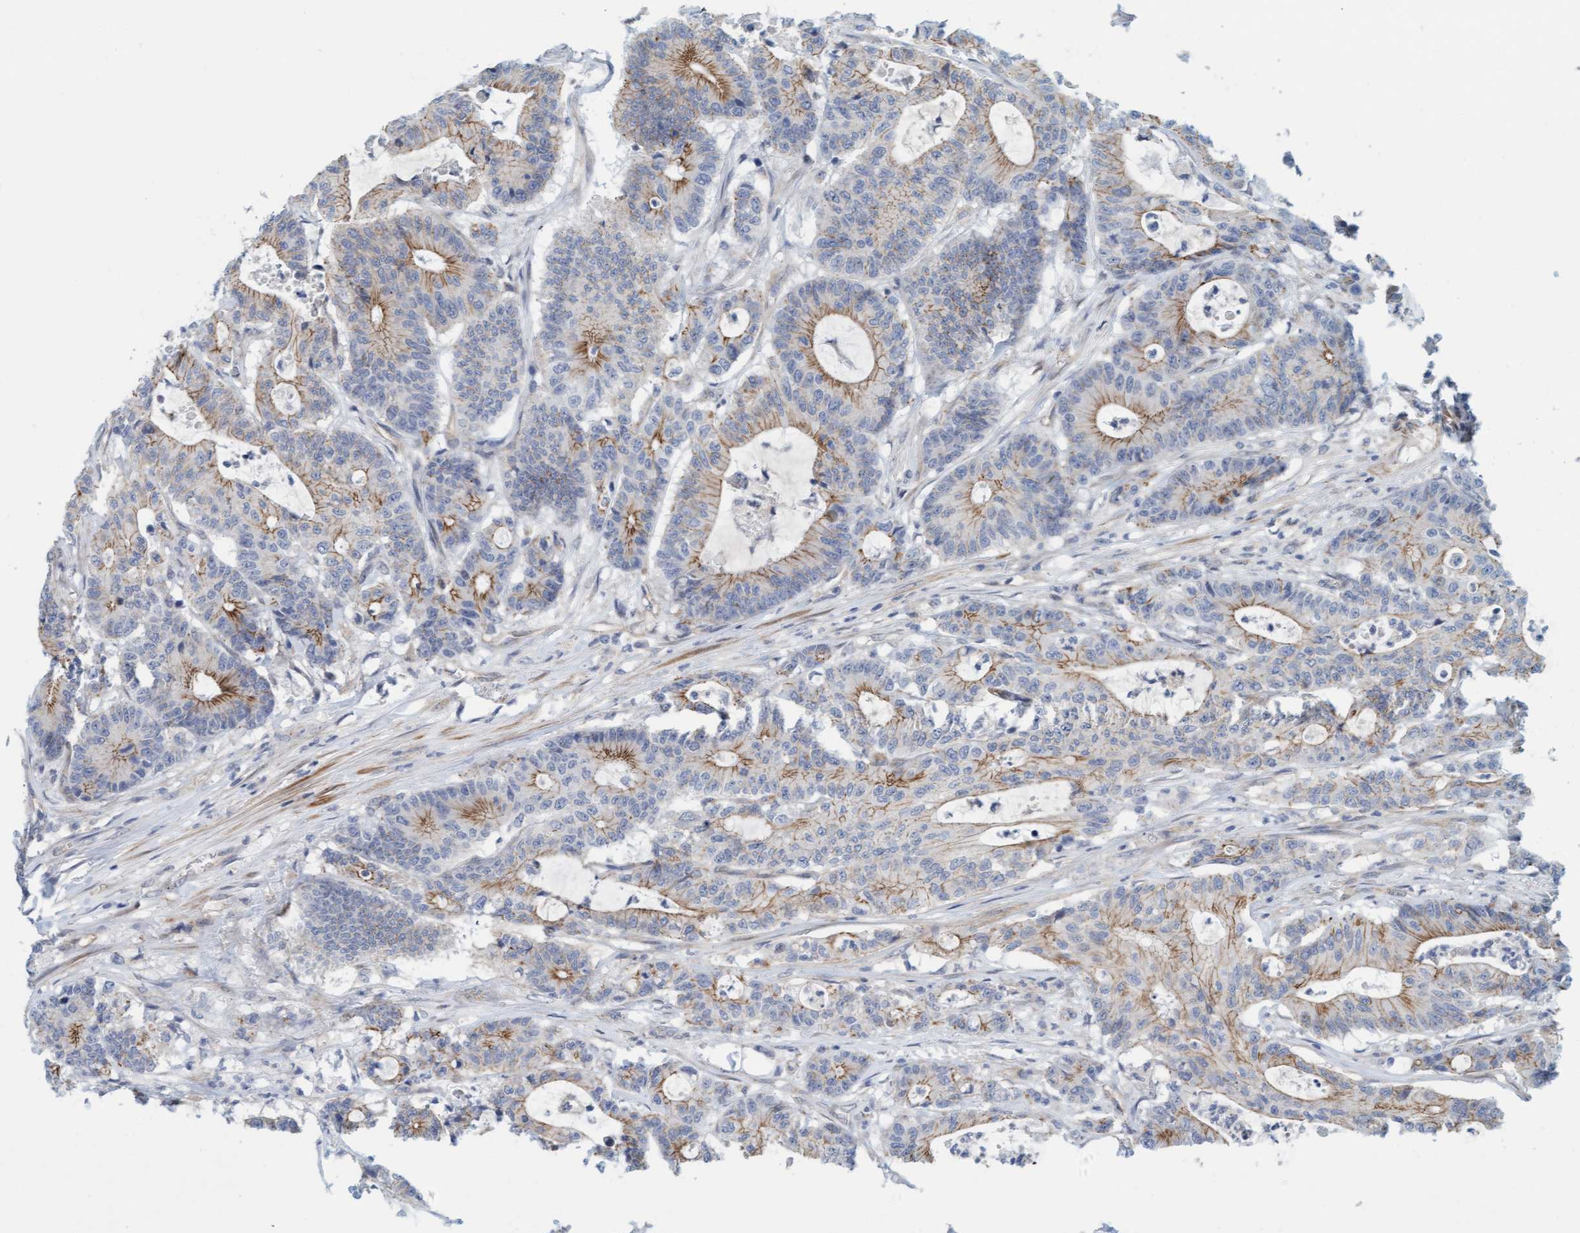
{"staining": {"intensity": "moderate", "quantity": "25%-75%", "location": "cytoplasmic/membranous"}, "tissue": "colorectal cancer", "cell_type": "Tumor cells", "image_type": "cancer", "snomed": [{"axis": "morphology", "description": "Adenocarcinoma, NOS"}, {"axis": "topography", "description": "Colon"}], "caption": "Immunohistochemistry (IHC) image of human adenocarcinoma (colorectal) stained for a protein (brown), which shows medium levels of moderate cytoplasmic/membranous positivity in about 25%-75% of tumor cells.", "gene": "KRBA2", "patient": {"sex": "female", "age": 84}}